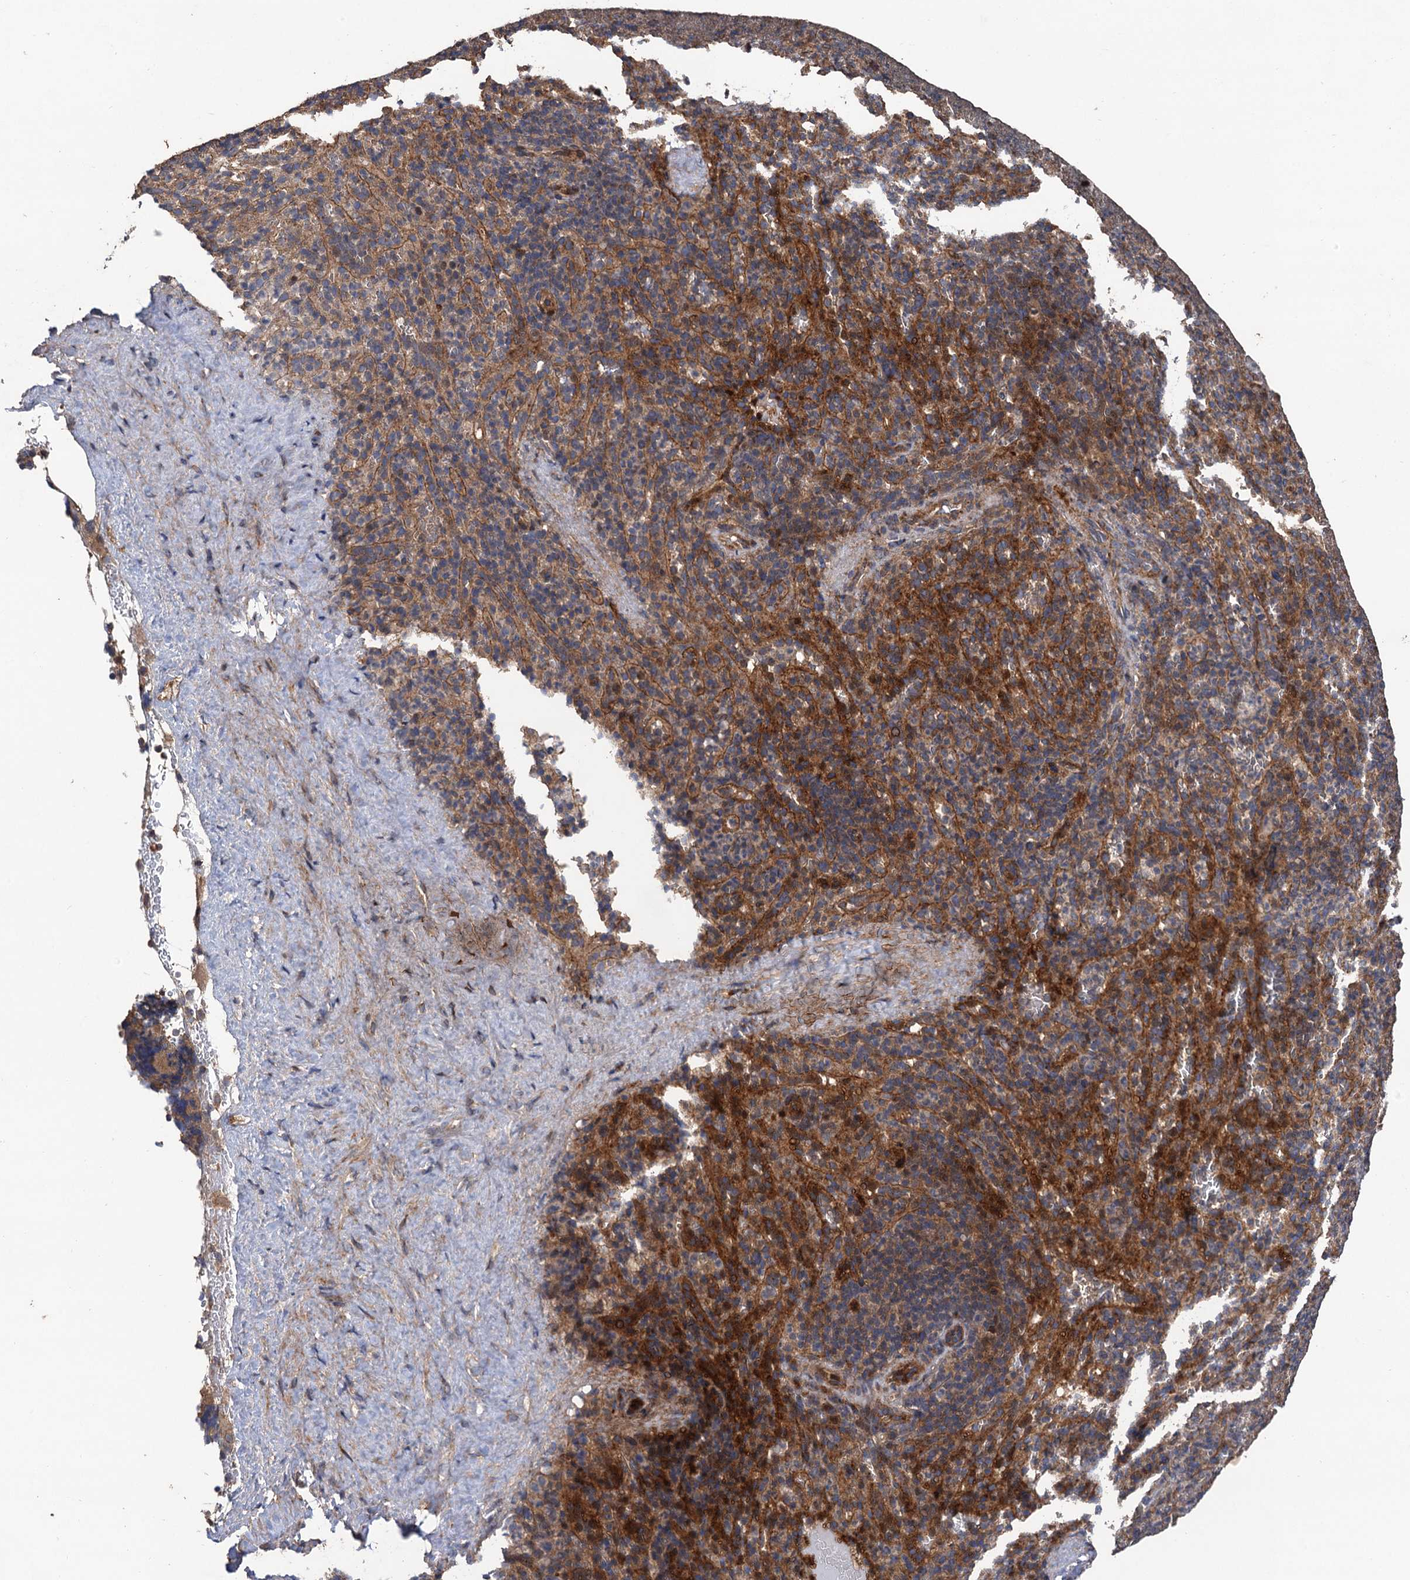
{"staining": {"intensity": "moderate", "quantity": "<25%", "location": "cytoplasmic/membranous"}, "tissue": "spleen", "cell_type": "Cells in red pulp", "image_type": "normal", "snomed": [{"axis": "morphology", "description": "Normal tissue, NOS"}, {"axis": "topography", "description": "Spleen"}], "caption": "Spleen was stained to show a protein in brown. There is low levels of moderate cytoplasmic/membranous staining in about <25% of cells in red pulp. (Stains: DAB (3,3'-diaminobenzidine) in brown, nuclei in blue, Microscopy: brightfield microscopy at high magnification).", "gene": "TMEM39B", "patient": {"sex": "female", "age": 21}}